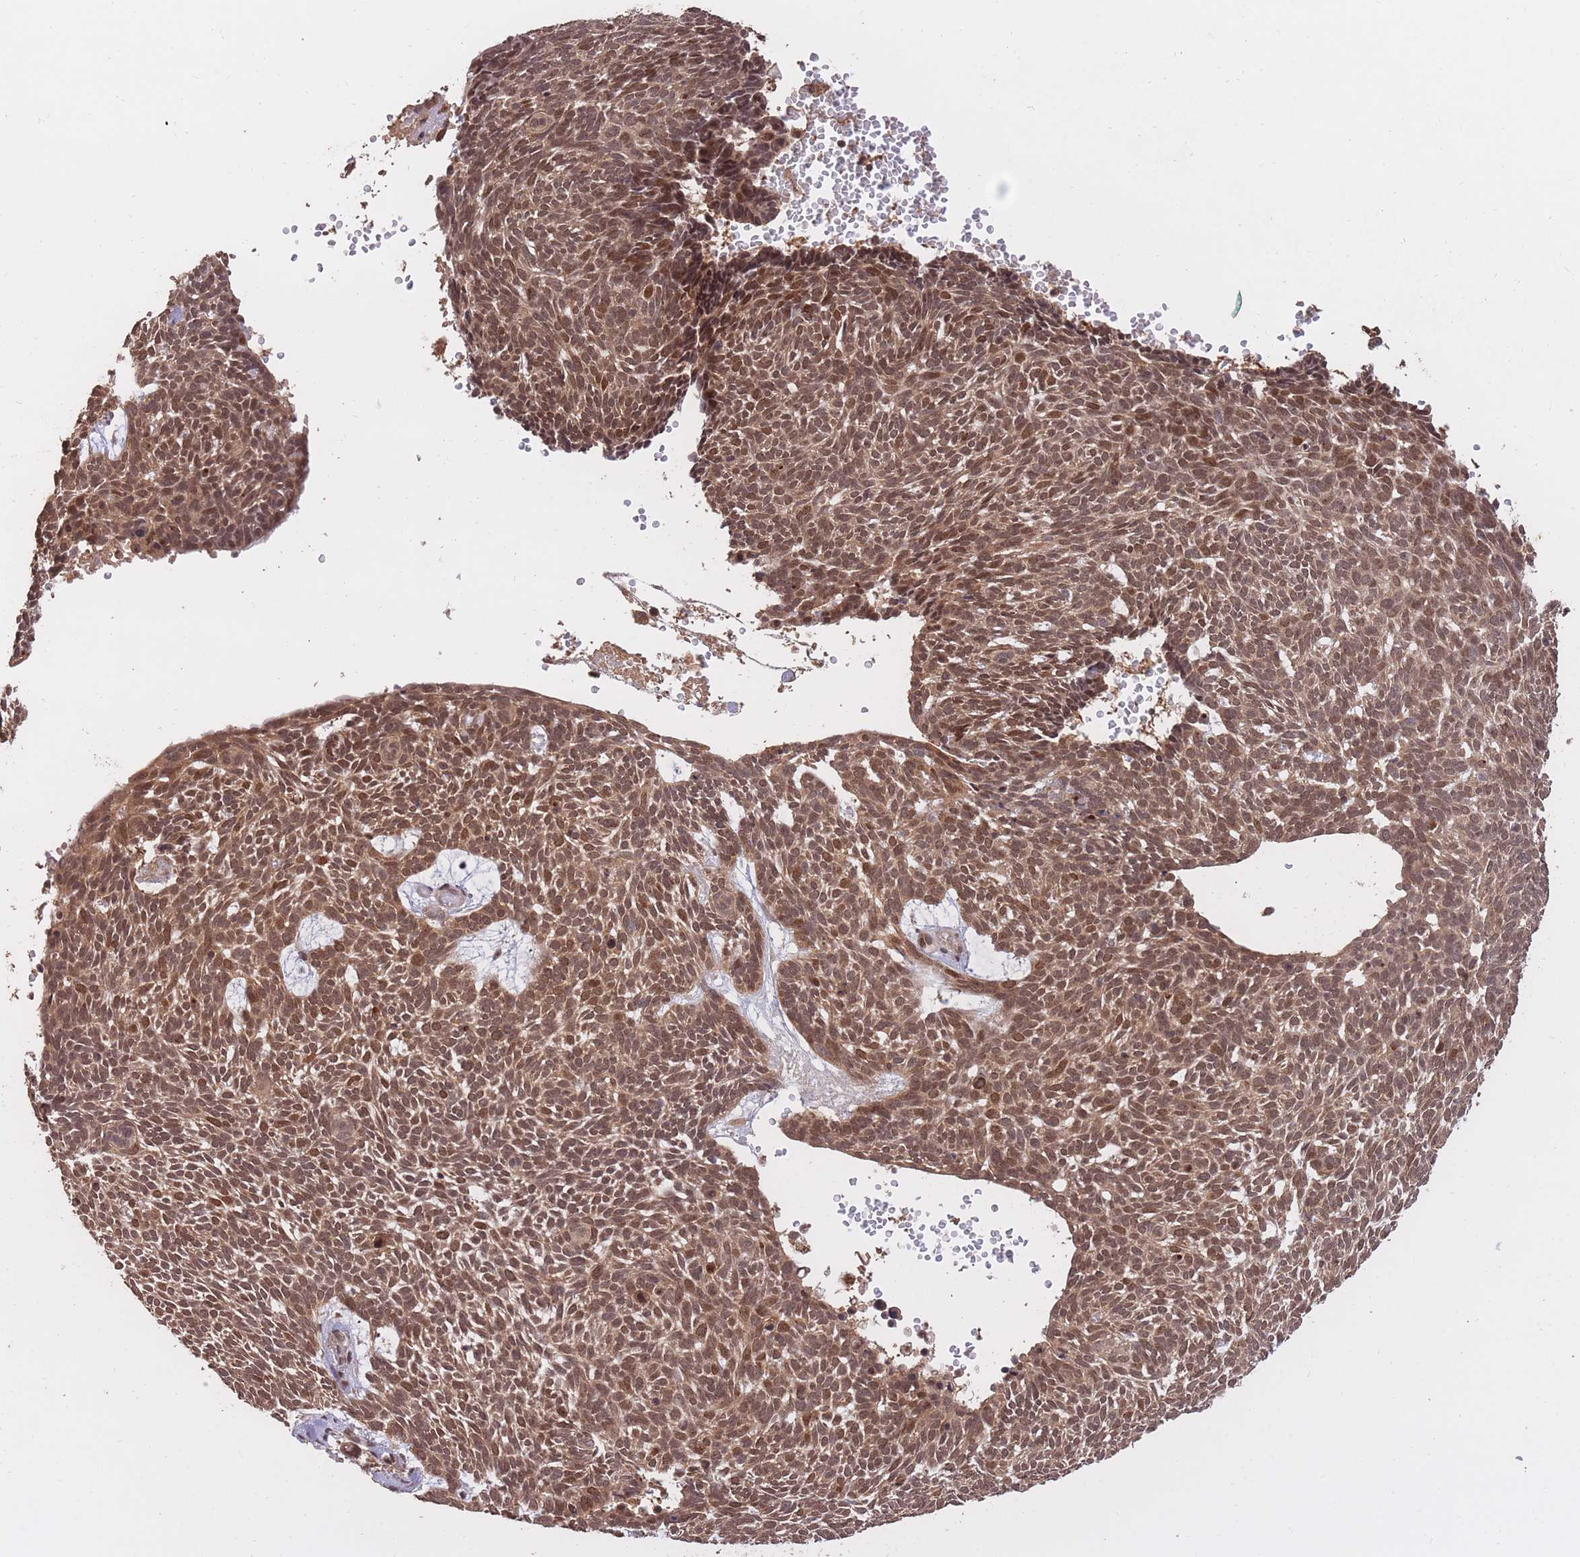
{"staining": {"intensity": "moderate", "quantity": ">75%", "location": "cytoplasmic/membranous,nuclear"}, "tissue": "skin cancer", "cell_type": "Tumor cells", "image_type": "cancer", "snomed": [{"axis": "morphology", "description": "Basal cell carcinoma"}, {"axis": "topography", "description": "Skin"}], "caption": "Protein staining demonstrates moderate cytoplasmic/membranous and nuclear positivity in approximately >75% of tumor cells in skin cancer (basal cell carcinoma). Immunohistochemistry (ihc) stains the protein of interest in brown and the nuclei are stained blue.", "gene": "RGS14", "patient": {"sex": "male", "age": 61}}